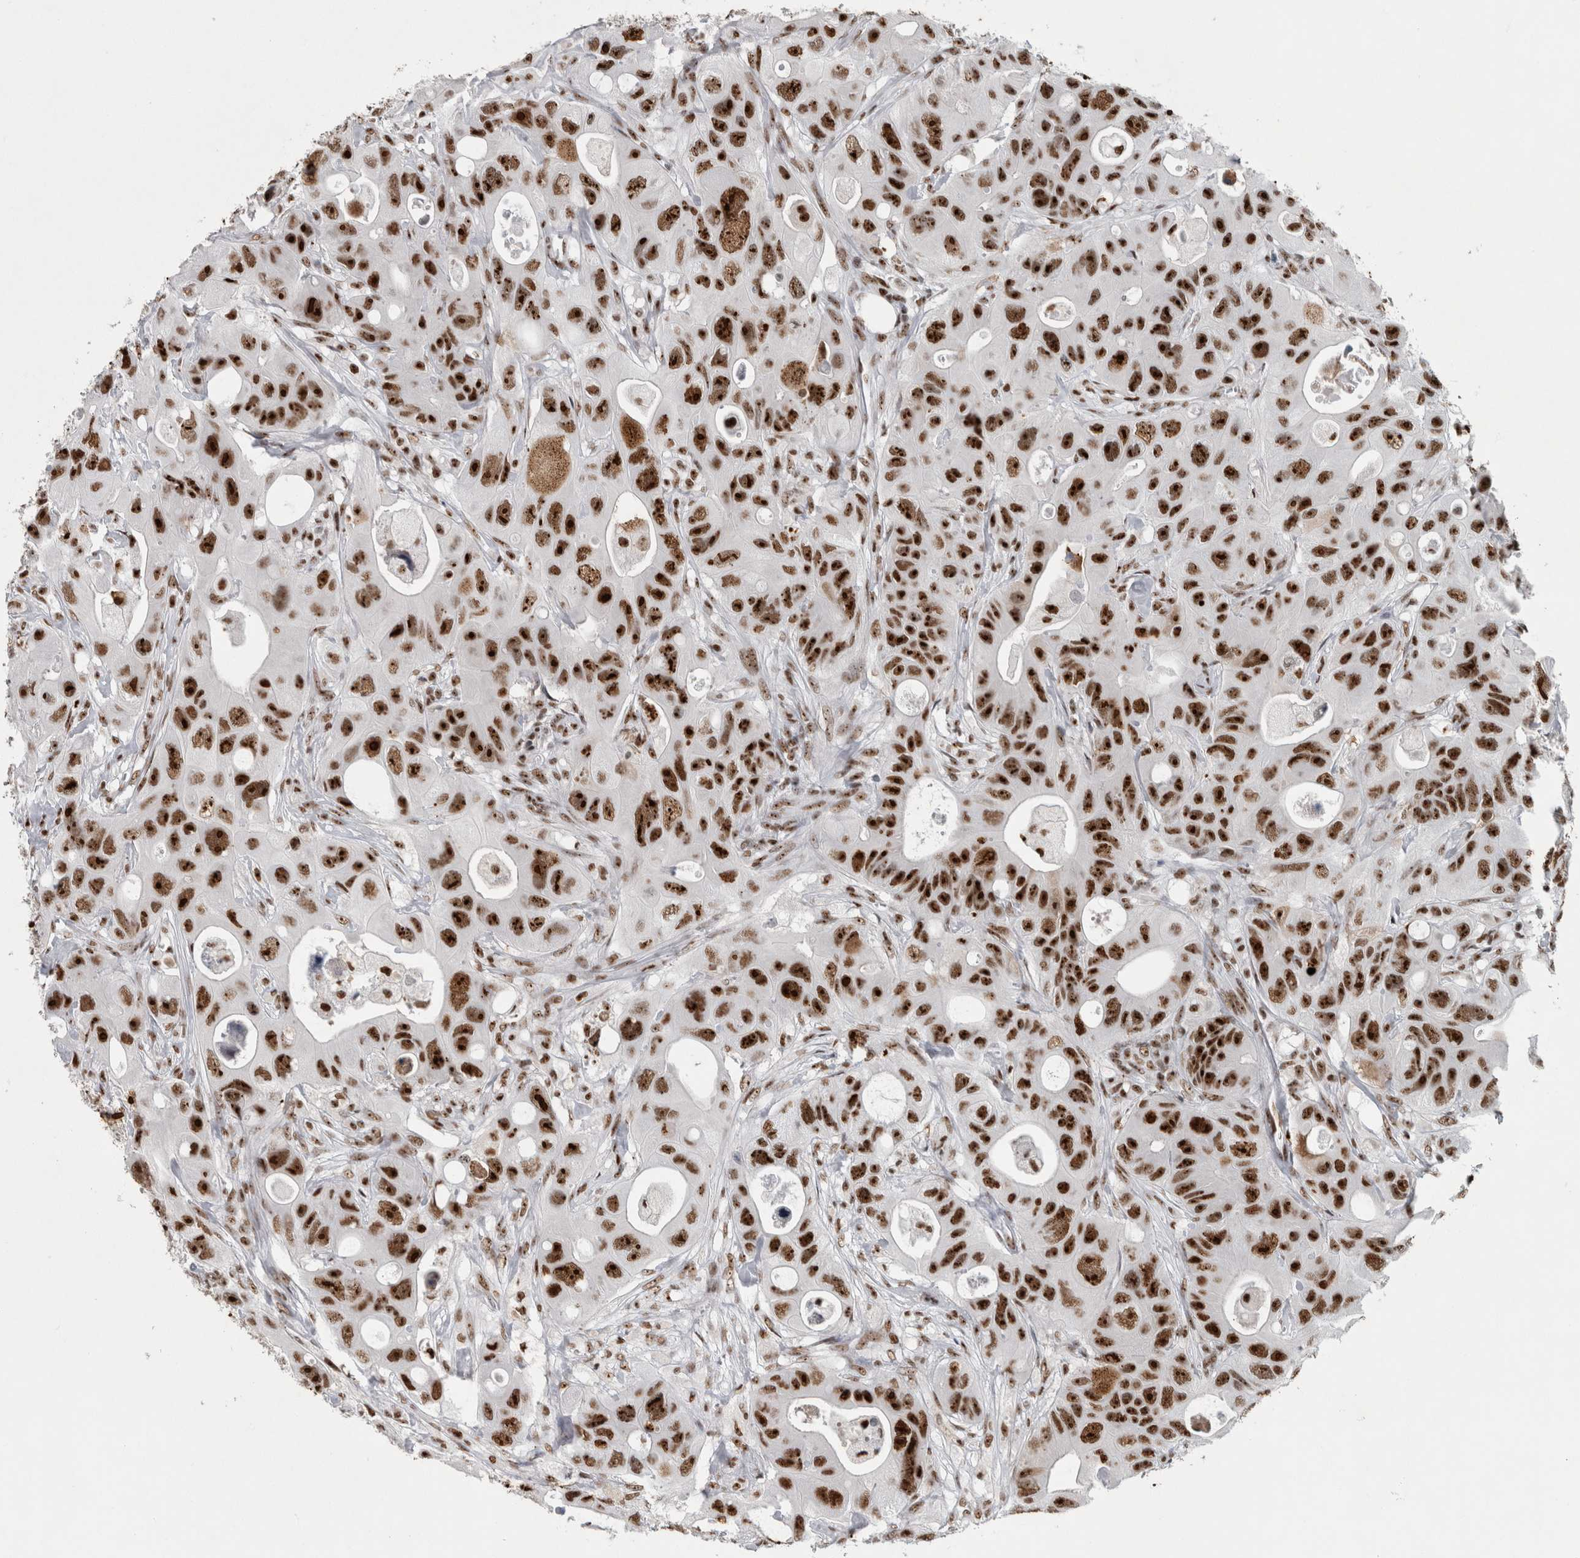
{"staining": {"intensity": "strong", "quantity": ">75%", "location": "nuclear"}, "tissue": "colorectal cancer", "cell_type": "Tumor cells", "image_type": "cancer", "snomed": [{"axis": "morphology", "description": "Adenocarcinoma, NOS"}, {"axis": "topography", "description": "Colon"}], "caption": "Immunohistochemical staining of adenocarcinoma (colorectal) reveals high levels of strong nuclear positivity in approximately >75% of tumor cells.", "gene": "NCL", "patient": {"sex": "female", "age": 46}}